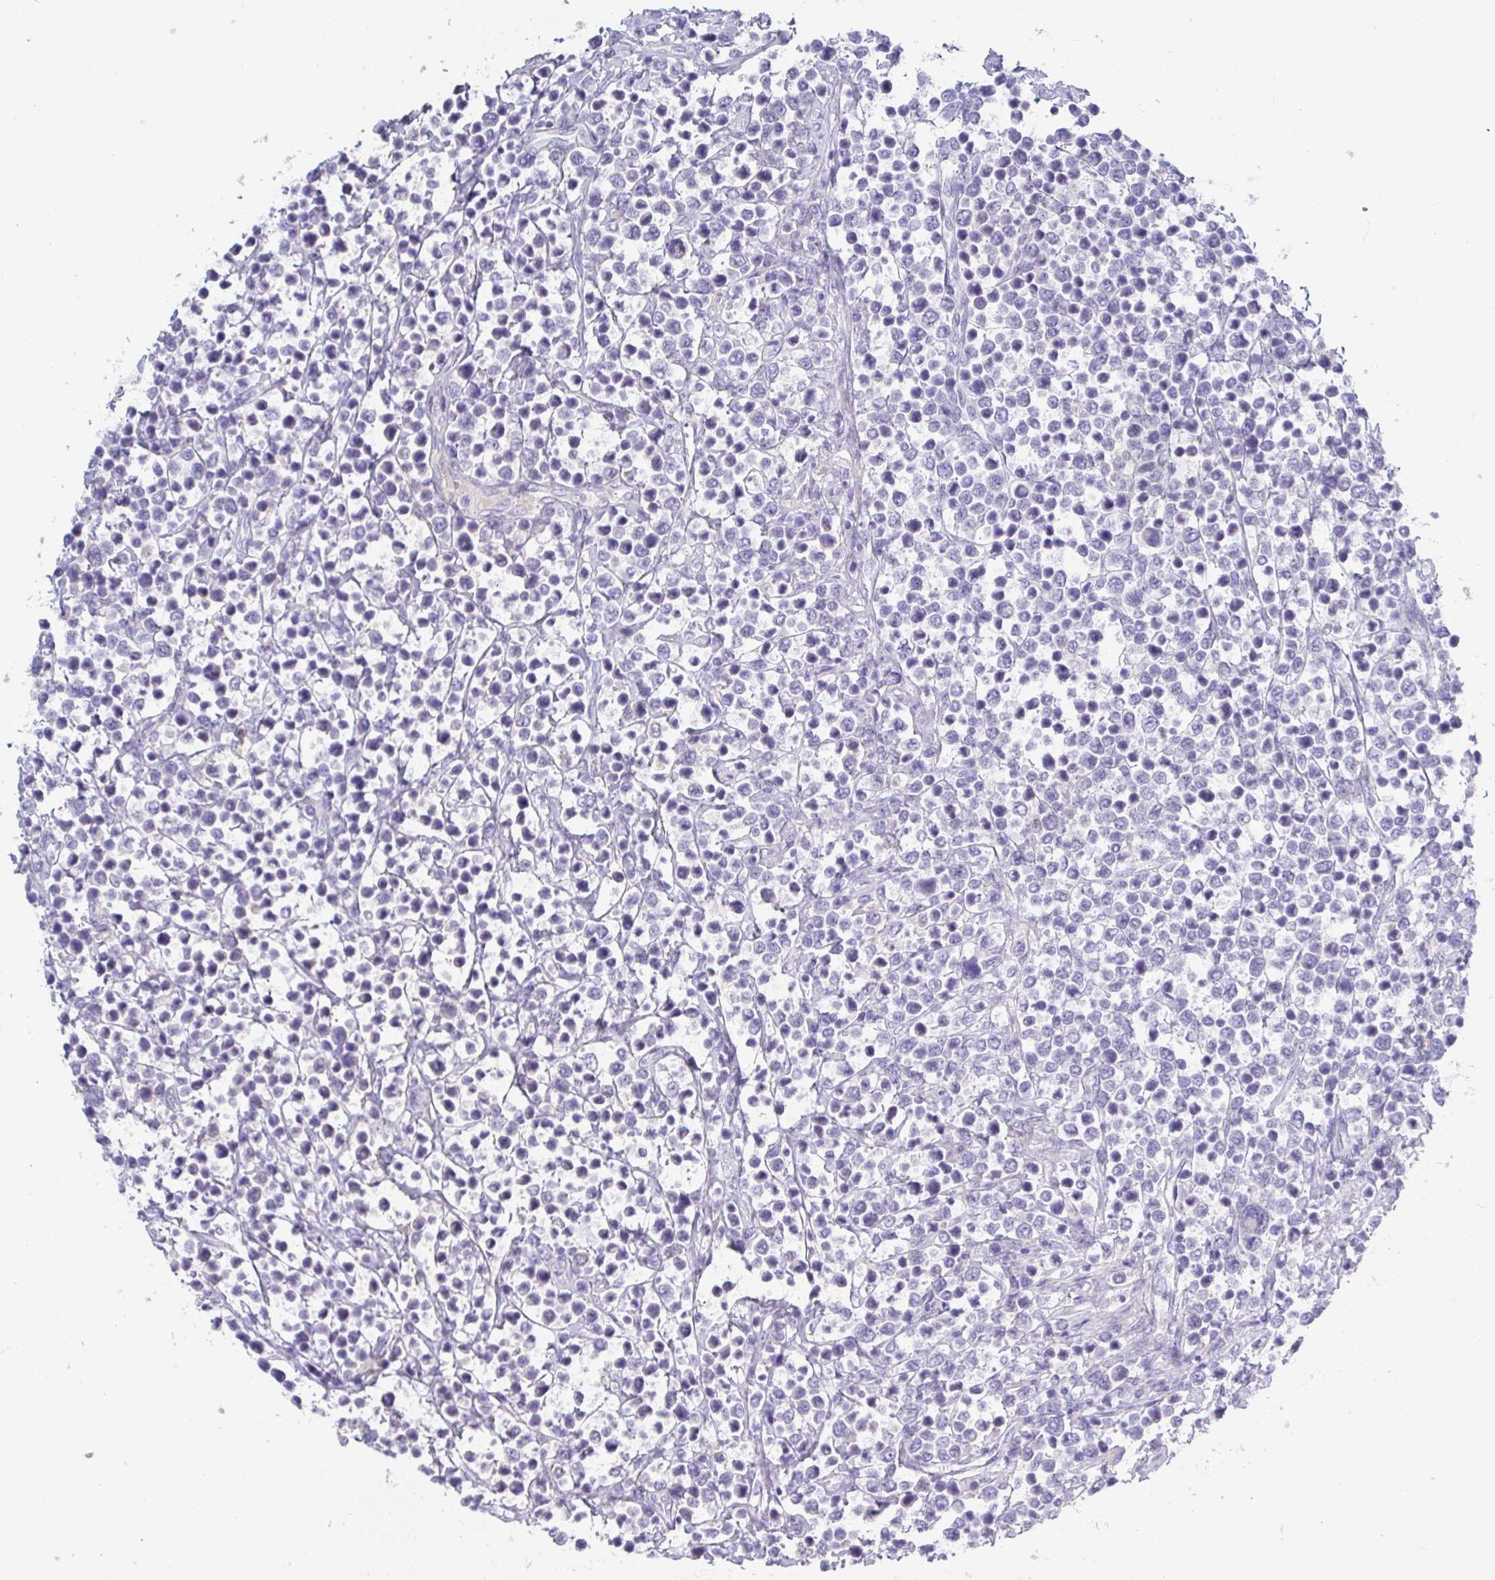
{"staining": {"intensity": "negative", "quantity": "none", "location": "none"}, "tissue": "lymphoma", "cell_type": "Tumor cells", "image_type": "cancer", "snomed": [{"axis": "morphology", "description": "Malignant lymphoma, non-Hodgkin's type, High grade"}, {"axis": "topography", "description": "Soft tissue"}], "caption": "DAB immunohistochemical staining of malignant lymphoma, non-Hodgkin's type (high-grade) exhibits no significant positivity in tumor cells.", "gene": "ANO5", "patient": {"sex": "female", "age": 56}}